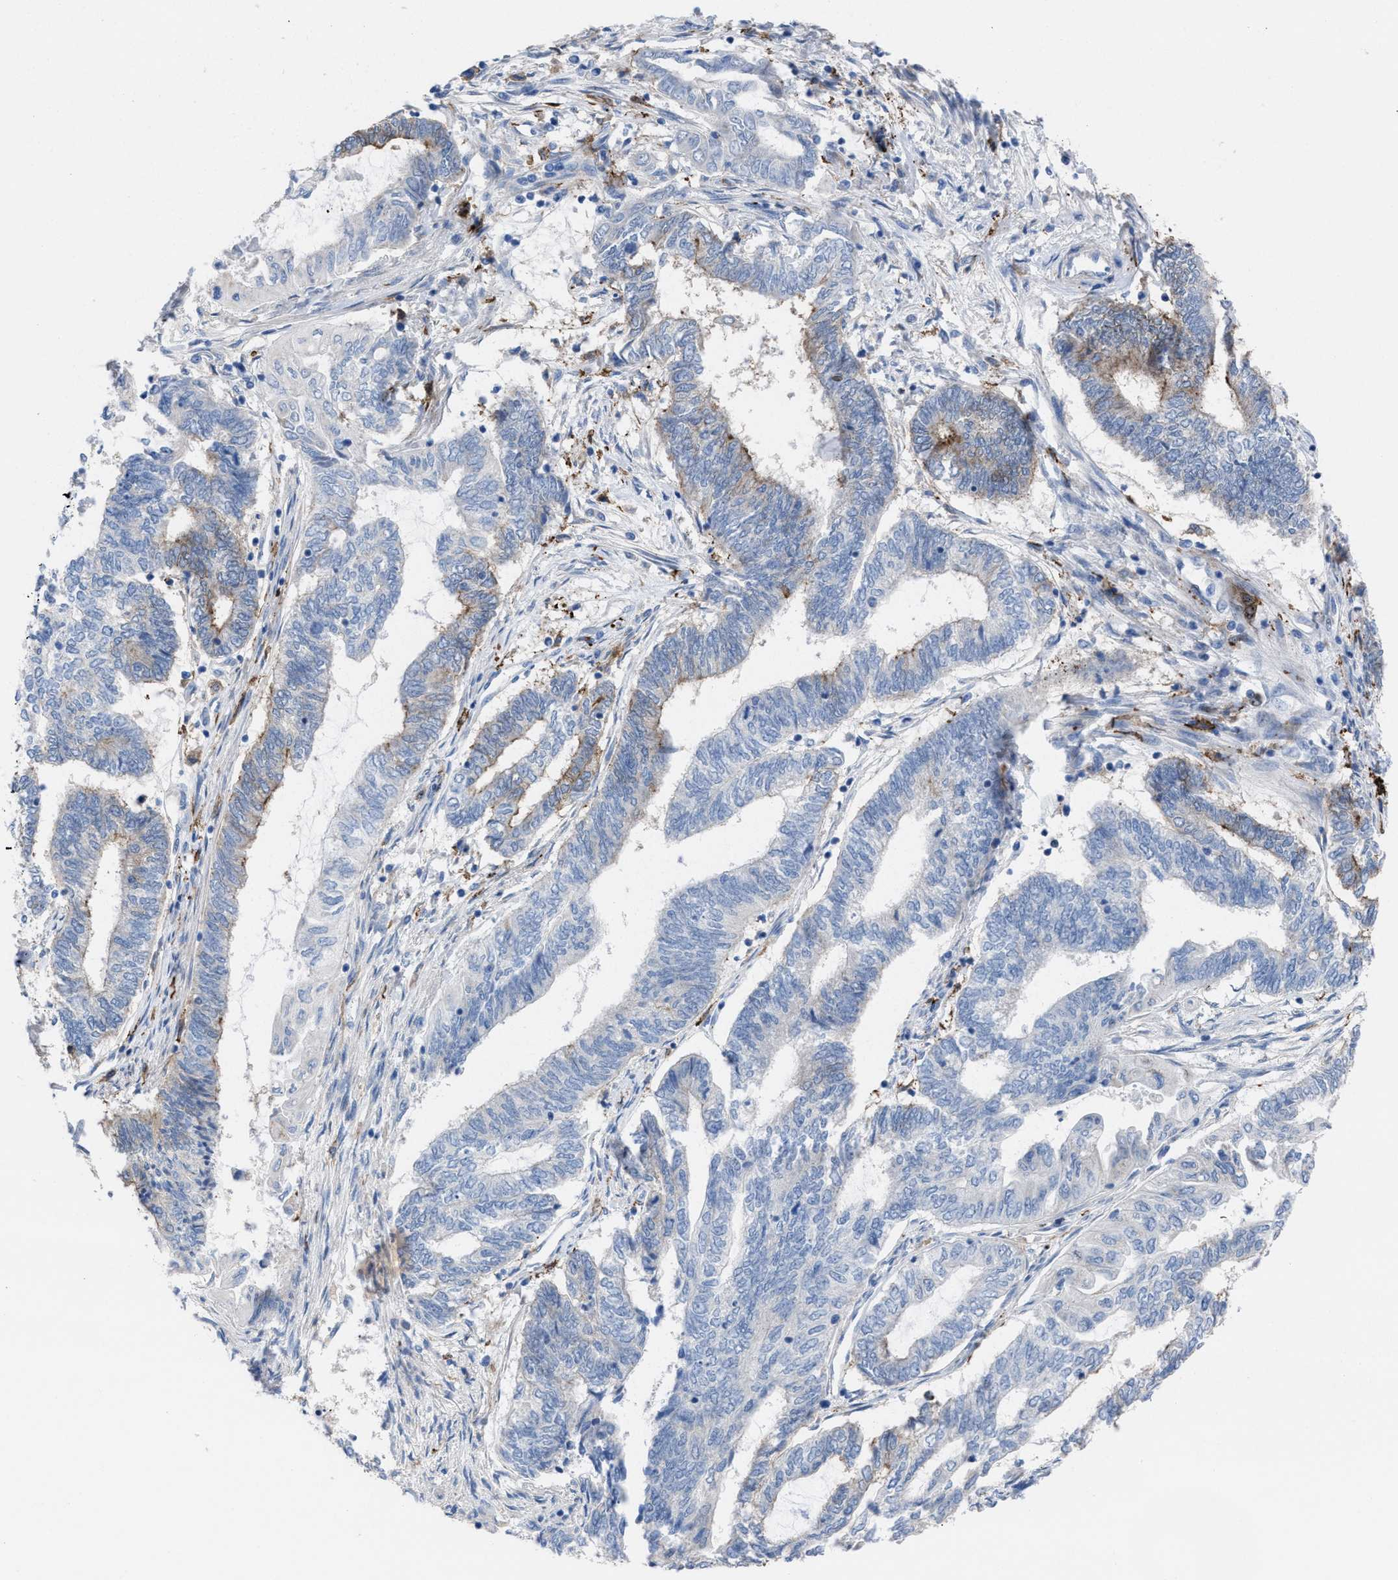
{"staining": {"intensity": "weak", "quantity": "<25%", "location": "cytoplasmic/membranous"}, "tissue": "endometrial cancer", "cell_type": "Tumor cells", "image_type": "cancer", "snomed": [{"axis": "morphology", "description": "Adenocarcinoma, NOS"}, {"axis": "topography", "description": "Uterus"}, {"axis": "topography", "description": "Endometrium"}], "caption": "Immunohistochemistry (IHC) image of neoplastic tissue: endometrial cancer (adenocarcinoma) stained with DAB displays no significant protein expression in tumor cells.", "gene": "SLC47A1", "patient": {"sex": "female", "age": 70}}